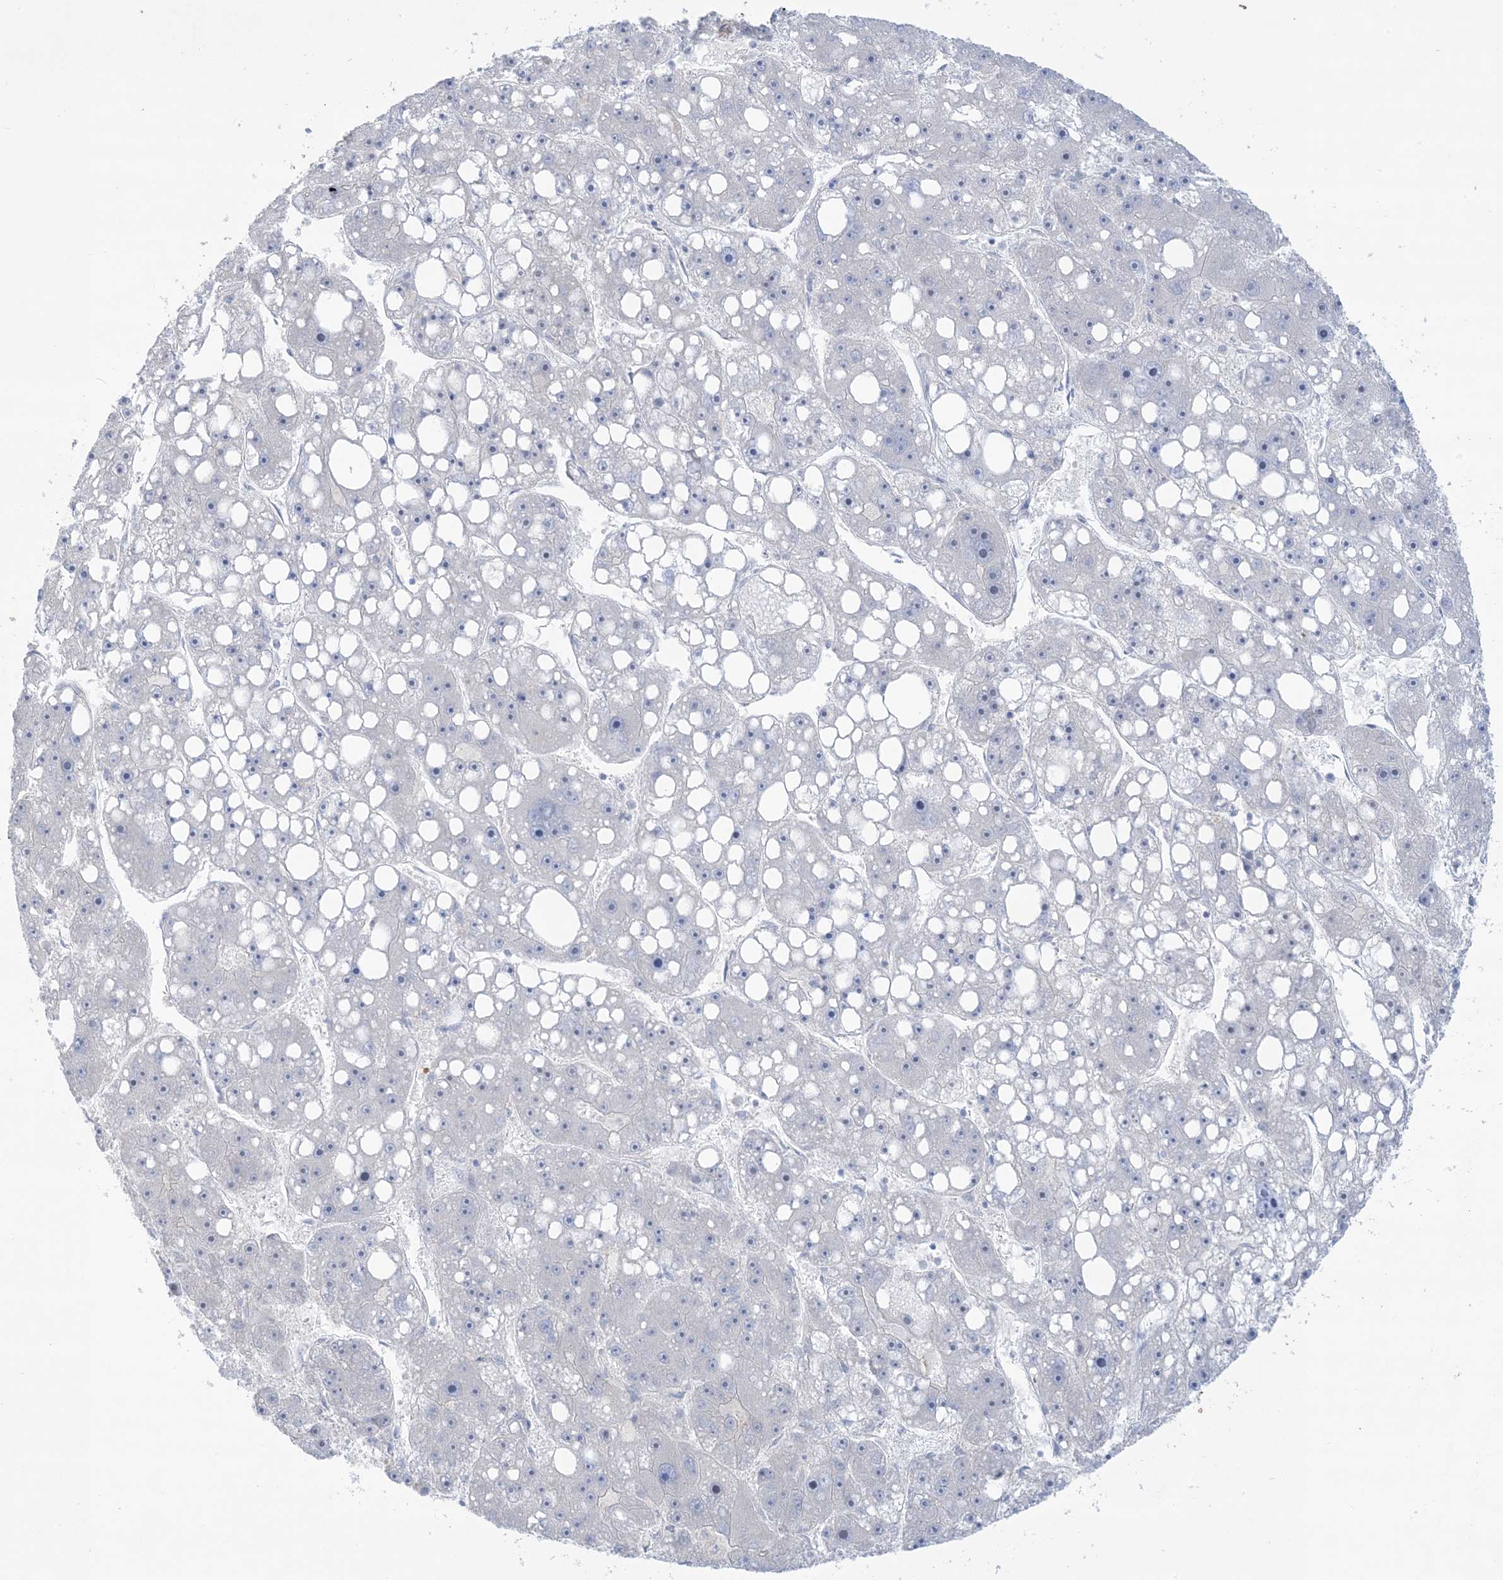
{"staining": {"intensity": "negative", "quantity": "none", "location": "none"}, "tissue": "liver cancer", "cell_type": "Tumor cells", "image_type": "cancer", "snomed": [{"axis": "morphology", "description": "Carcinoma, Hepatocellular, NOS"}, {"axis": "topography", "description": "Liver"}], "caption": "High magnification brightfield microscopy of liver cancer (hepatocellular carcinoma) stained with DAB (brown) and counterstained with hematoxylin (blue): tumor cells show no significant staining.", "gene": "ATP11C", "patient": {"sex": "female", "age": 61}}